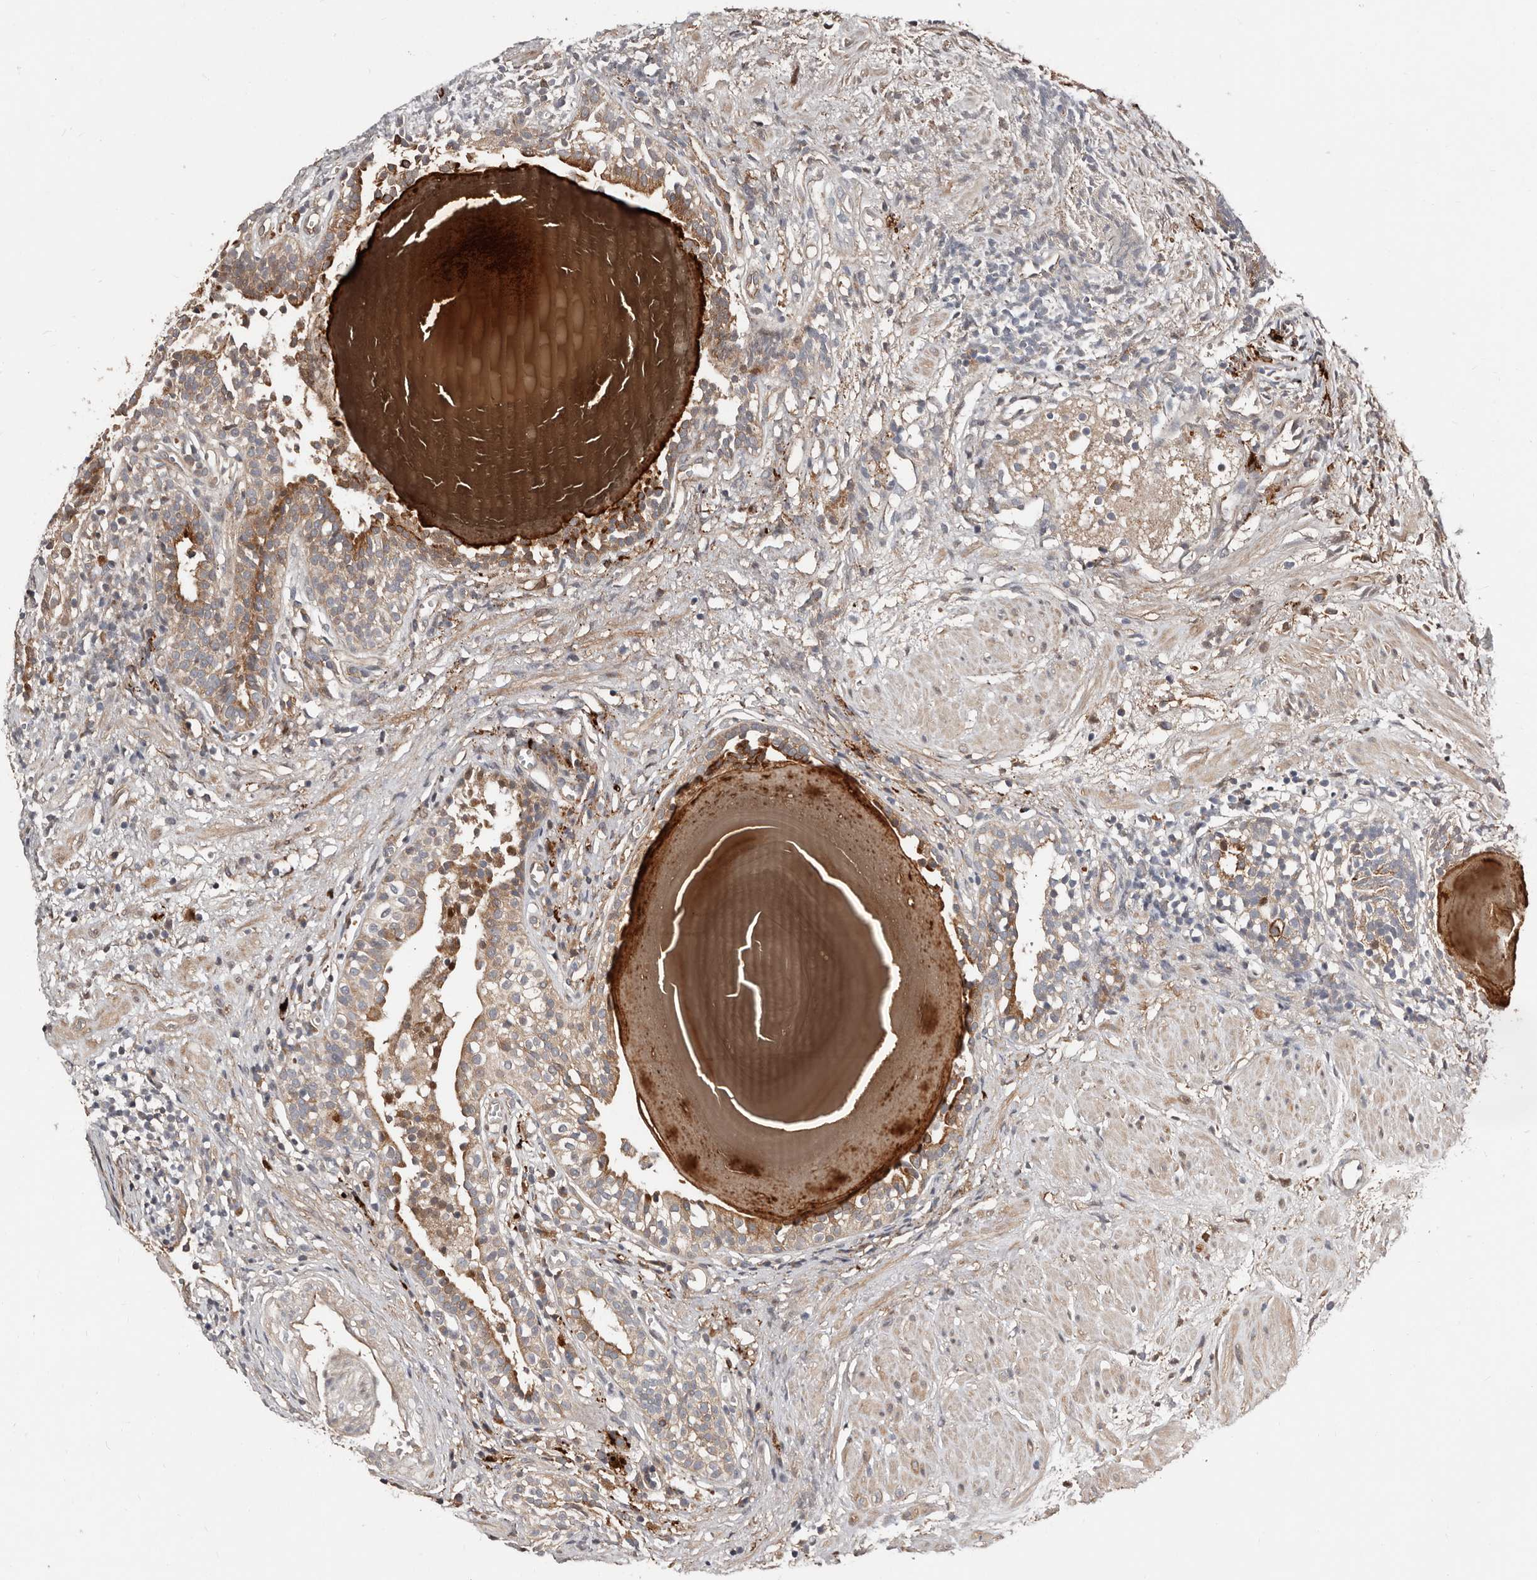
{"staining": {"intensity": "moderate", "quantity": "25%-75%", "location": "cytoplasmic/membranous"}, "tissue": "prostate cancer", "cell_type": "Tumor cells", "image_type": "cancer", "snomed": [{"axis": "morphology", "description": "Adenocarcinoma, Low grade"}, {"axis": "topography", "description": "Prostate"}], "caption": "A photomicrograph of human prostate cancer (low-grade adenocarcinoma) stained for a protein reveals moderate cytoplasmic/membranous brown staining in tumor cells.", "gene": "SMYD4", "patient": {"sex": "male", "age": 88}}